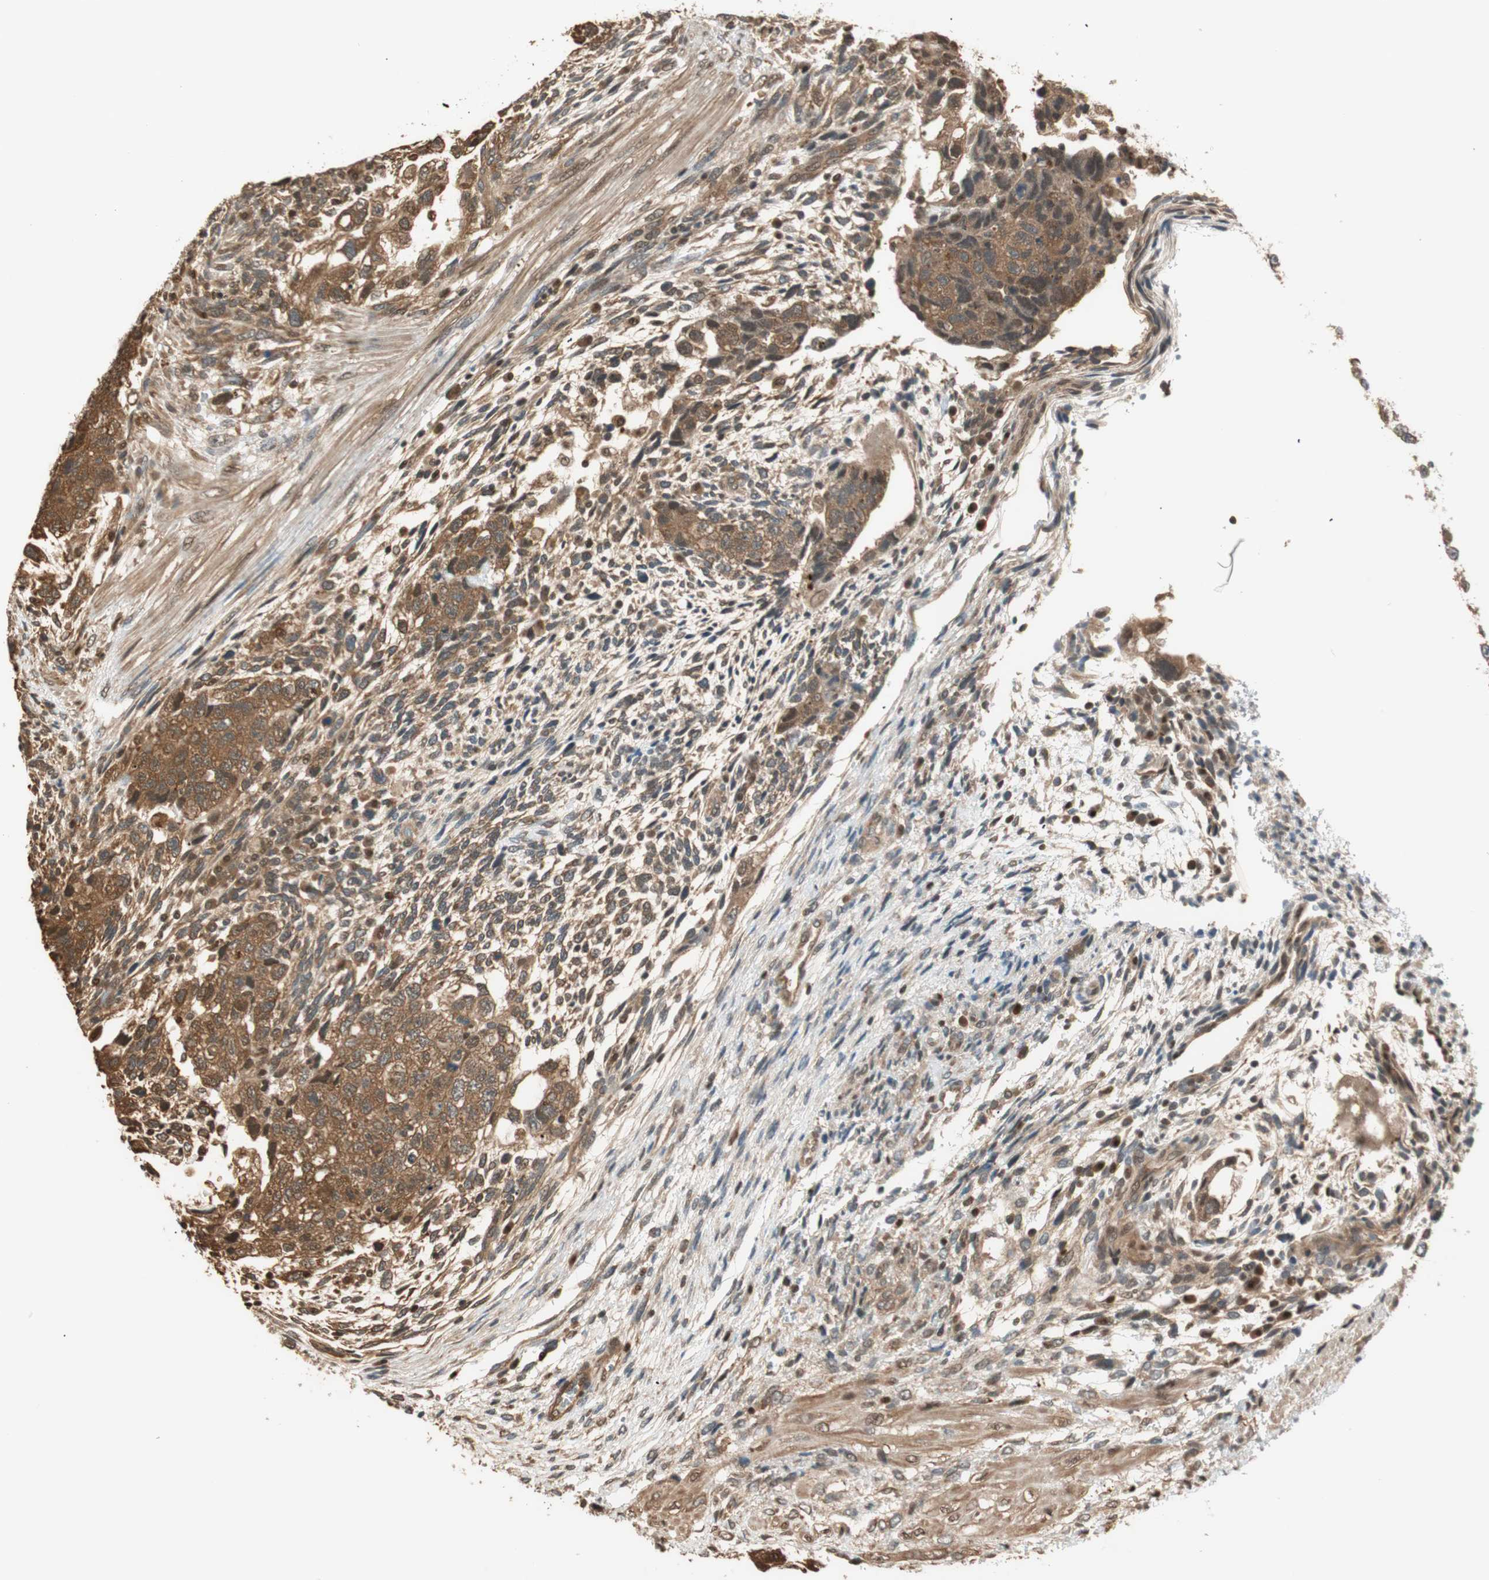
{"staining": {"intensity": "strong", "quantity": ">75%", "location": "cytoplasmic/membranous"}, "tissue": "testis cancer", "cell_type": "Tumor cells", "image_type": "cancer", "snomed": [{"axis": "morphology", "description": "Normal tissue, NOS"}, {"axis": "morphology", "description": "Carcinoma, Embryonal, NOS"}, {"axis": "topography", "description": "Testis"}], "caption": "A brown stain shows strong cytoplasmic/membranous staining of a protein in embryonal carcinoma (testis) tumor cells.", "gene": "ZNF443", "patient": {"sex": "male", "age": 36}}